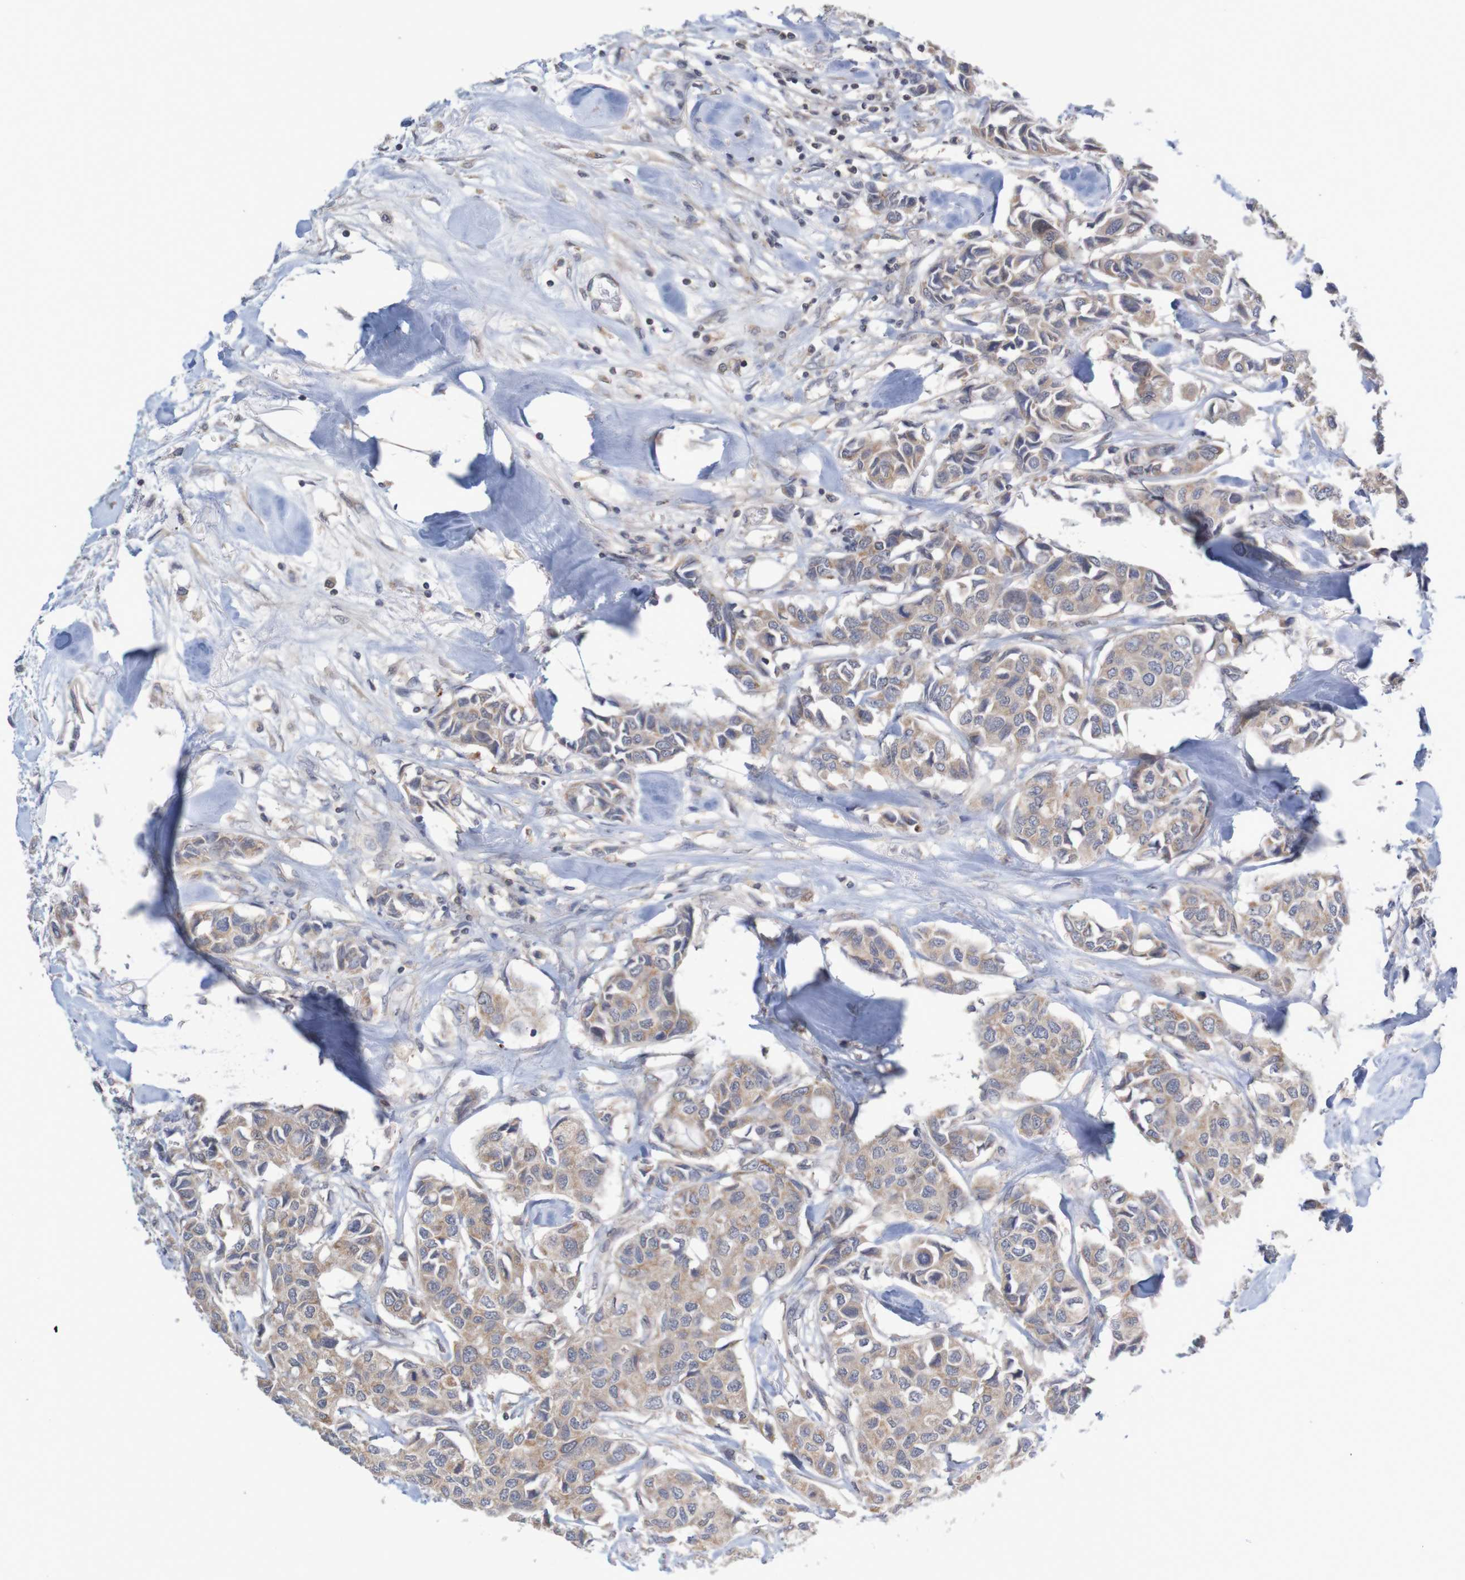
{"staining": {"intensity": "weak", "quantity": ">75%", "location": "cytoplasmic/membranous"}, "tissue": "breast cancer", "cell_type": "Tumor cells", "image_type": "cancer", "snomed": [{"axis": "morphology", "description": "Duct carcinoma"}, {"axis": "topography", "description": "Breast"}], "caption": "A high-resolution micrograph shows immunohistochemistry (IHC) staining of breast cancer (intraductal carcinoma), which exhibits weak cytoplasmic/membranous expression in approximately >75% of tumor cells.", "gene": "ANKK1", "patient": {"sex": "female", "age": 80}}